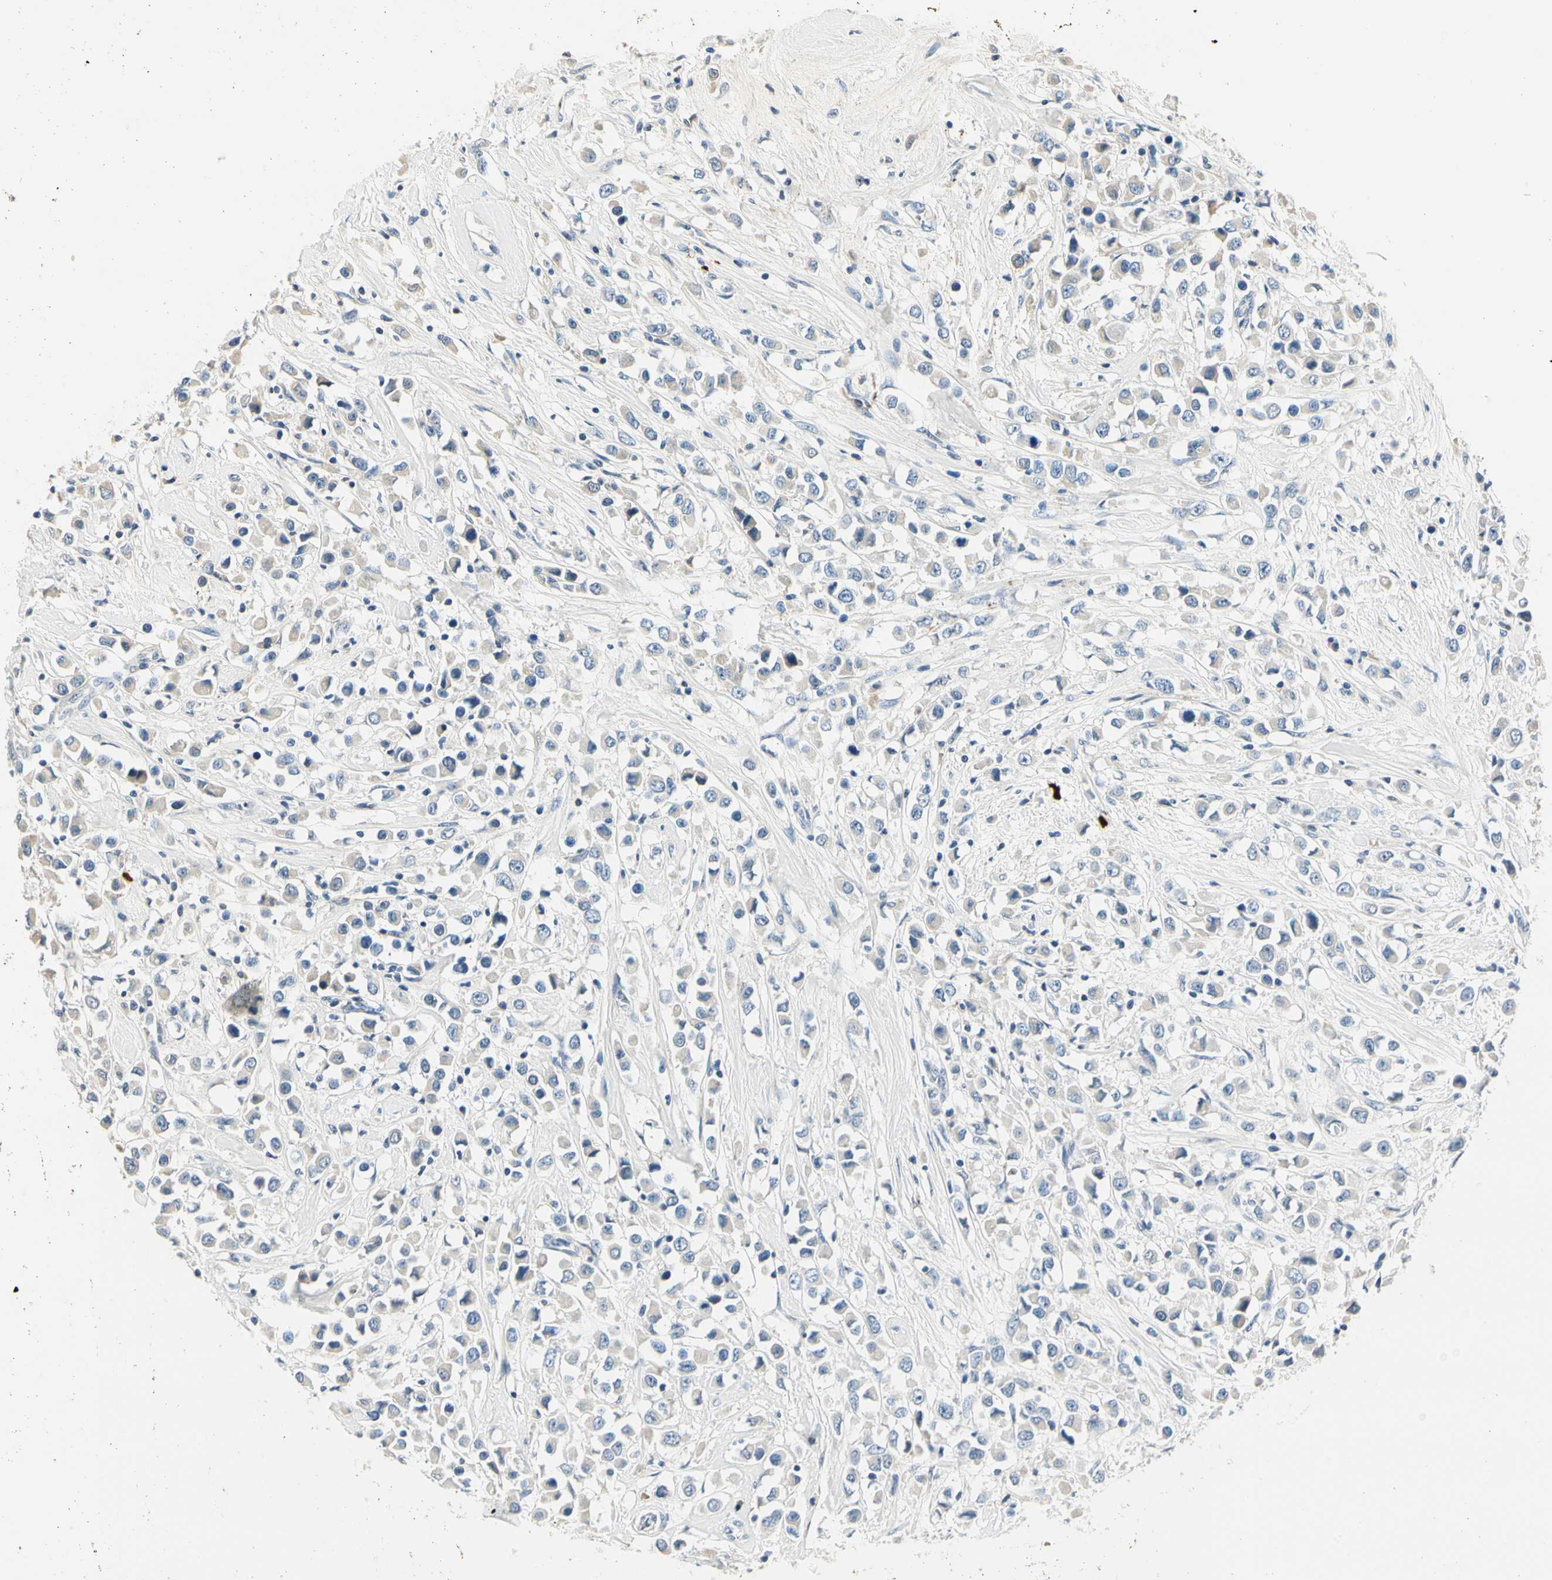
{"staining": {"intensity": "weak", "quantity": "<25%", "location": "cytoplasmic/membranous"}, "tissue": "breast cancer", "cell_type": "Tumor cells", "image_type": "cancer", "snomed": [{"axis": "morphology", "description": "Duct carcinoma"}, {"axis": "topography", "description": "Breast"}], "caption": "A micrograph of breast invasive ductal carcinoma stained for a protein reveals no brown staining in tumor cells.", "gene": "TGFBR3", "patient": {"sex": "female", "age": 61}}